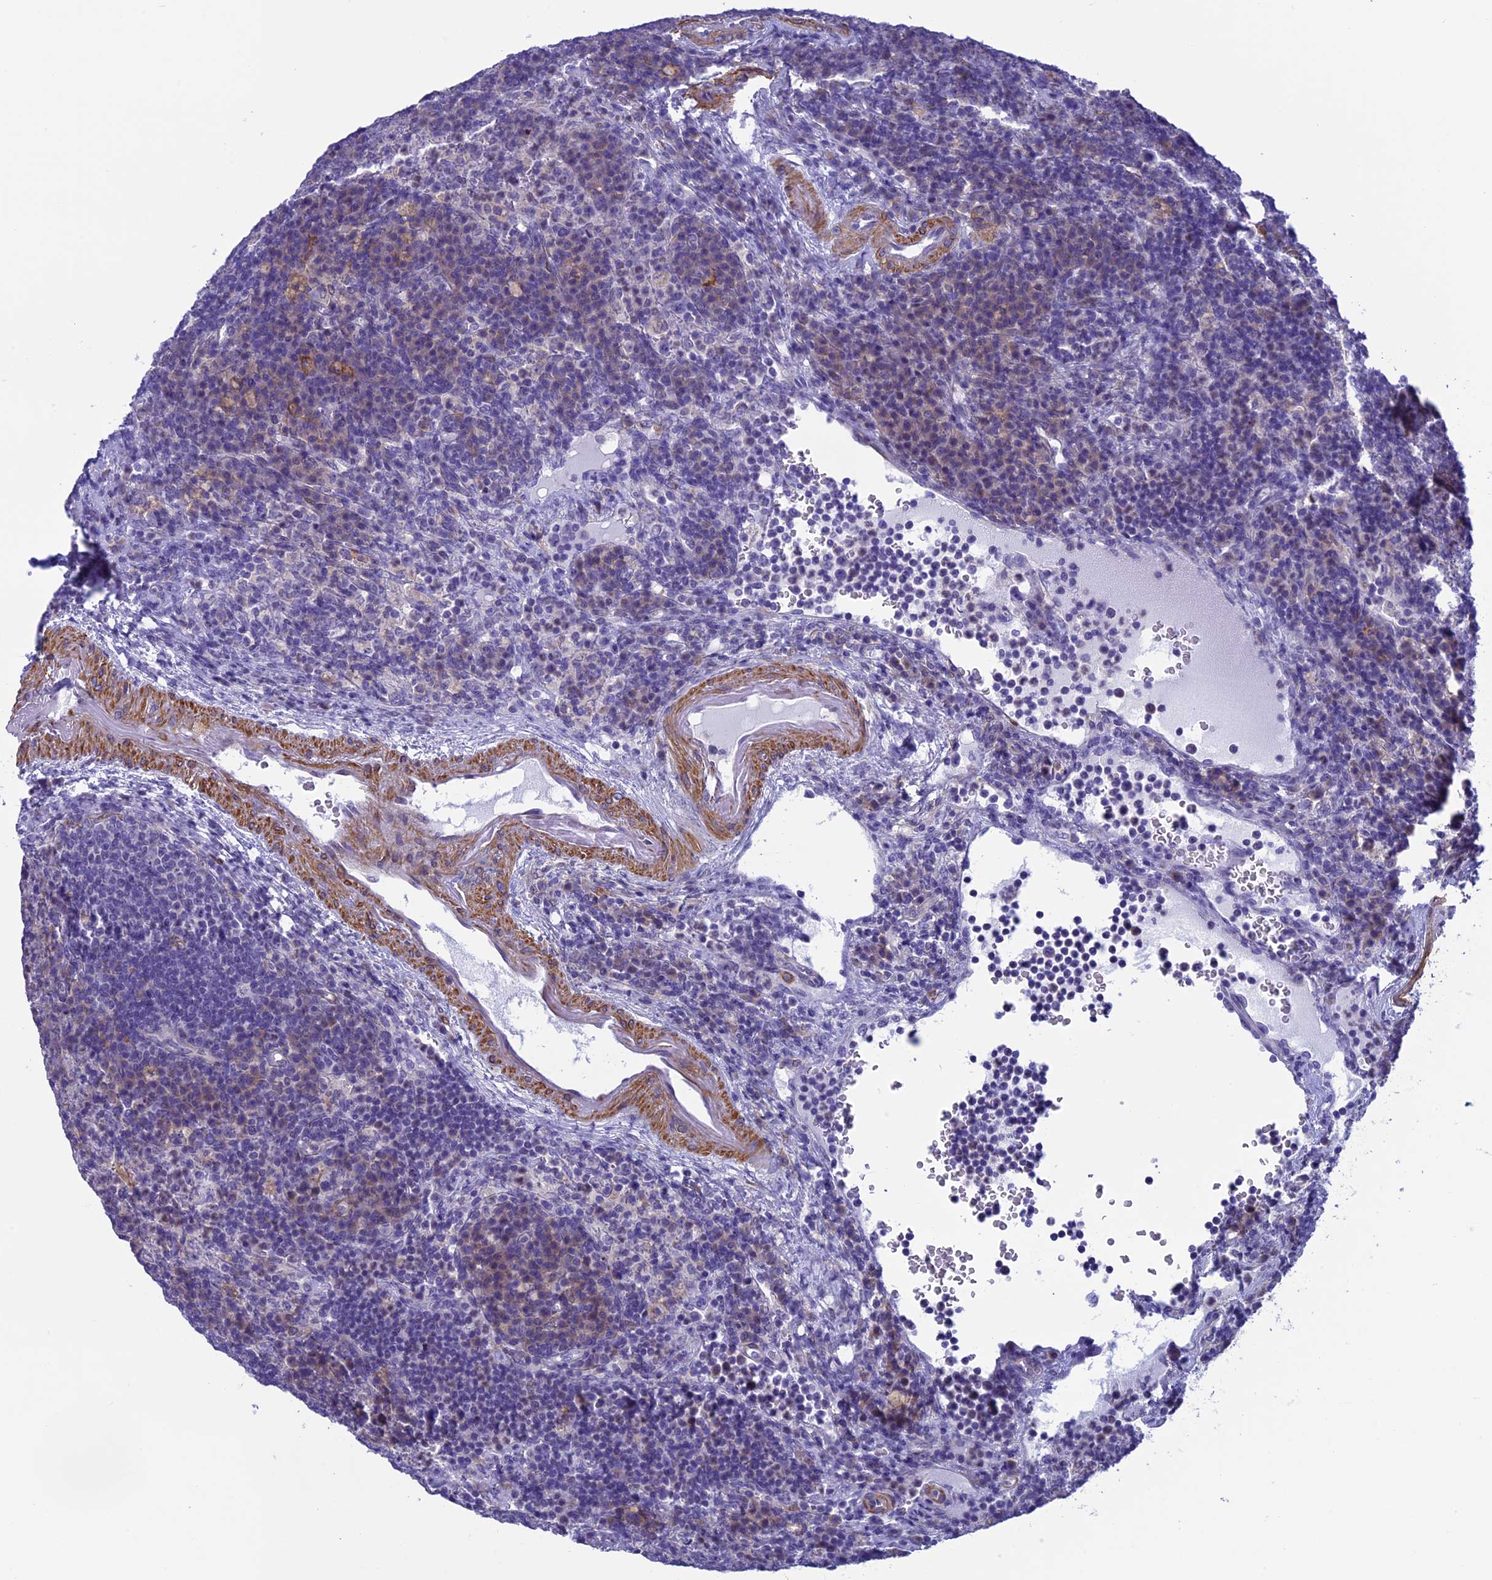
{"staining": {"intensity": "negative", "quantity": "none", "location": "none"}, "tissue": "lymph node", "cell_type": "Germinal center cells", "image_type": "normal", "snomed": [{"axis": "morphology", "description": "Normal tissue, NOS"}, {"axis": "topography", "description": "Lymph node"}], "caption": "Immunohistochemistry photomicrograph of unremarkable human lymph node stained for a protein (brown), which reveals no staining in germinal center cells.", "gene": "IGSF6", "patient": {"sex": "female", "age": 70}}